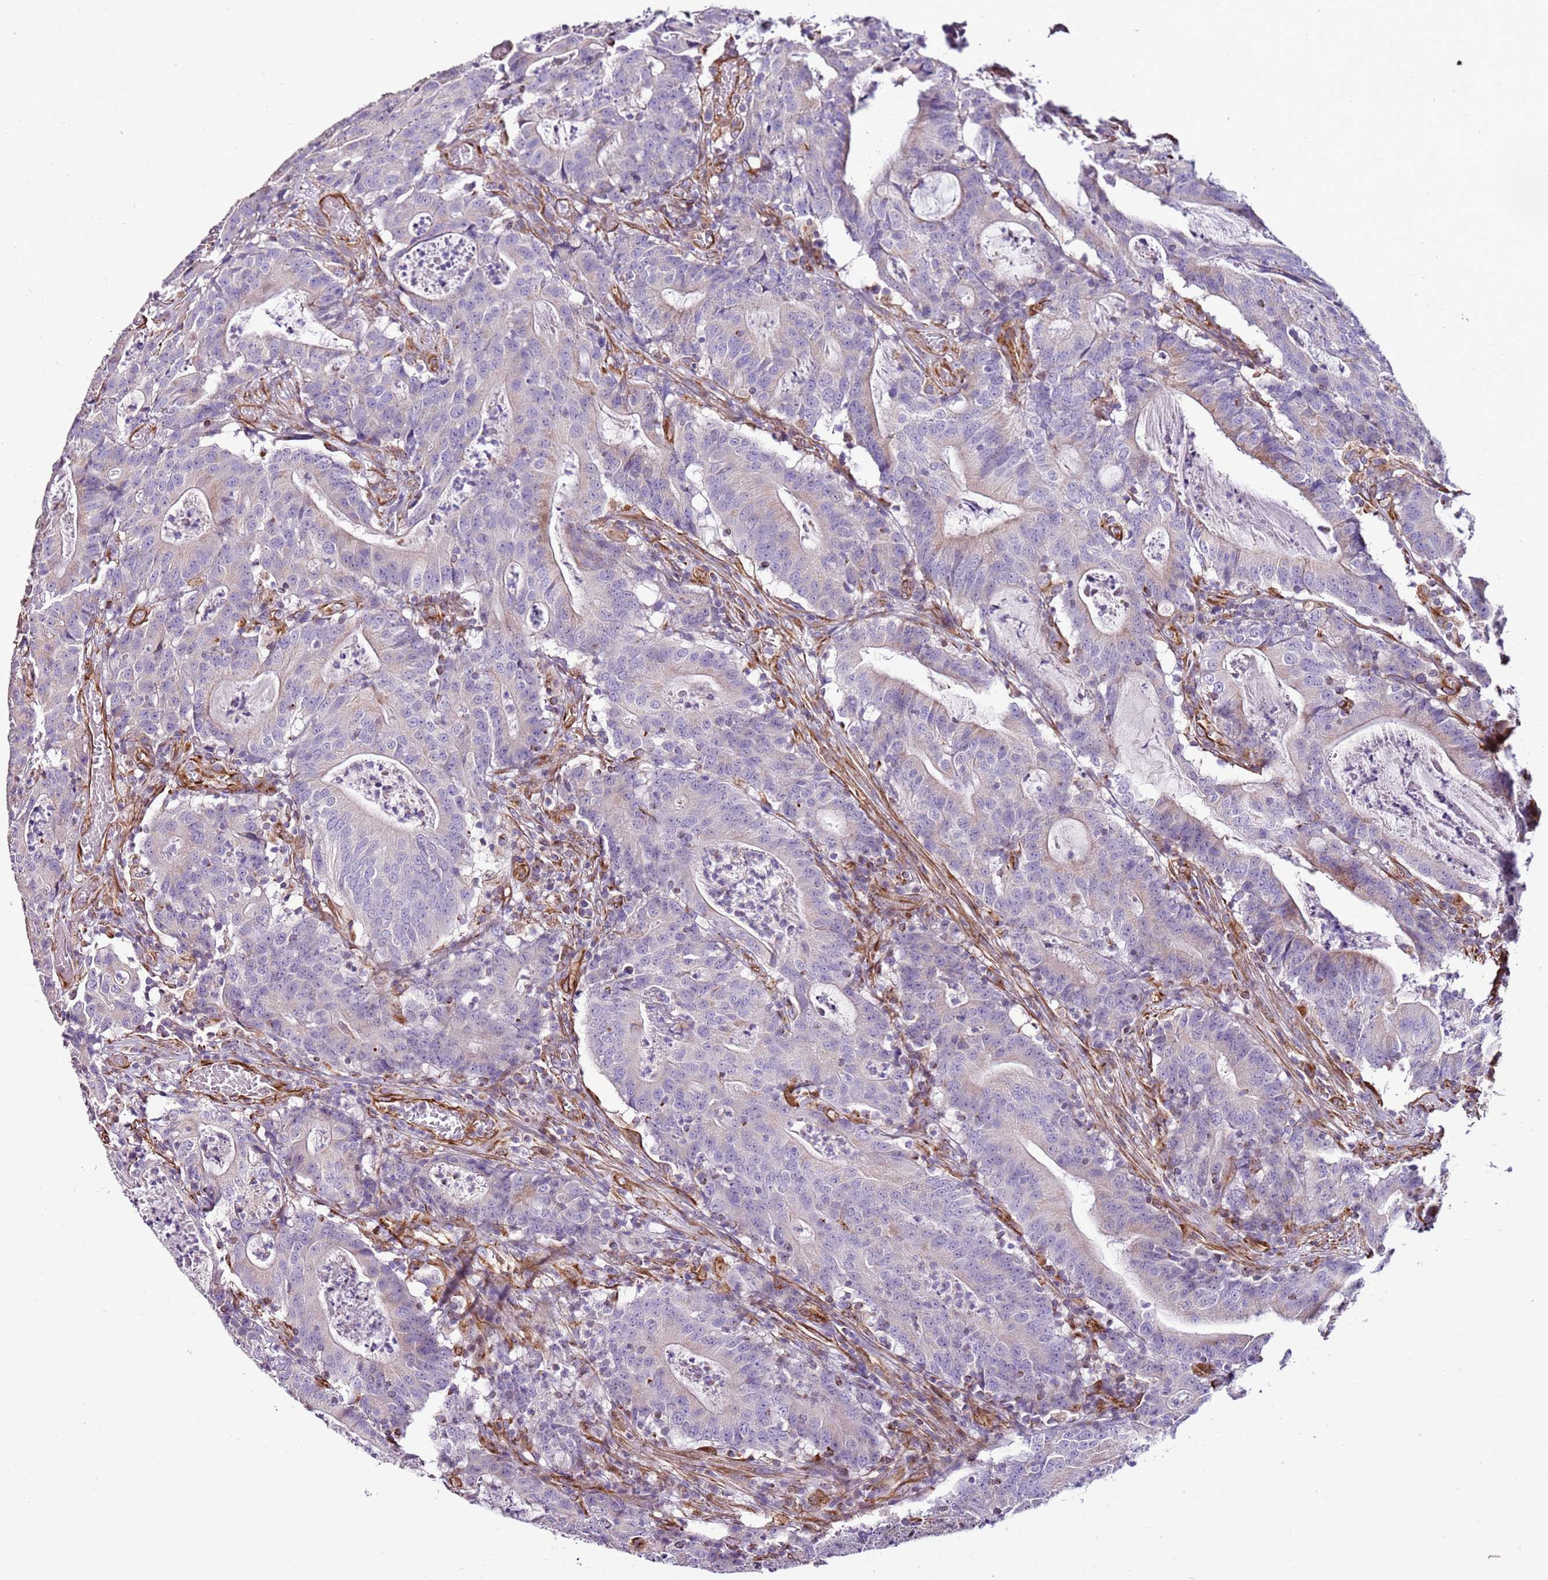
{"staining": {"intensity": "weak", "quantity": "<25%", "location": "cytoplasmic/membranous"}, "tissue": "colorectal cancer", "cell_type": "Tumor cells", "image_type": "cancer", "snomed": [{"axis": "morphology", "description": "Adenocarcinoma, NOS"}, {"axis": "topography", "description": "Colon"}], "caption": "Photomicrograph shows no protein expression in tumor cells of colorectal cancer (adenocarcinoma) tissue.", "gene": "ZNF786", "patient": {"sex": "male", "age": 83}}